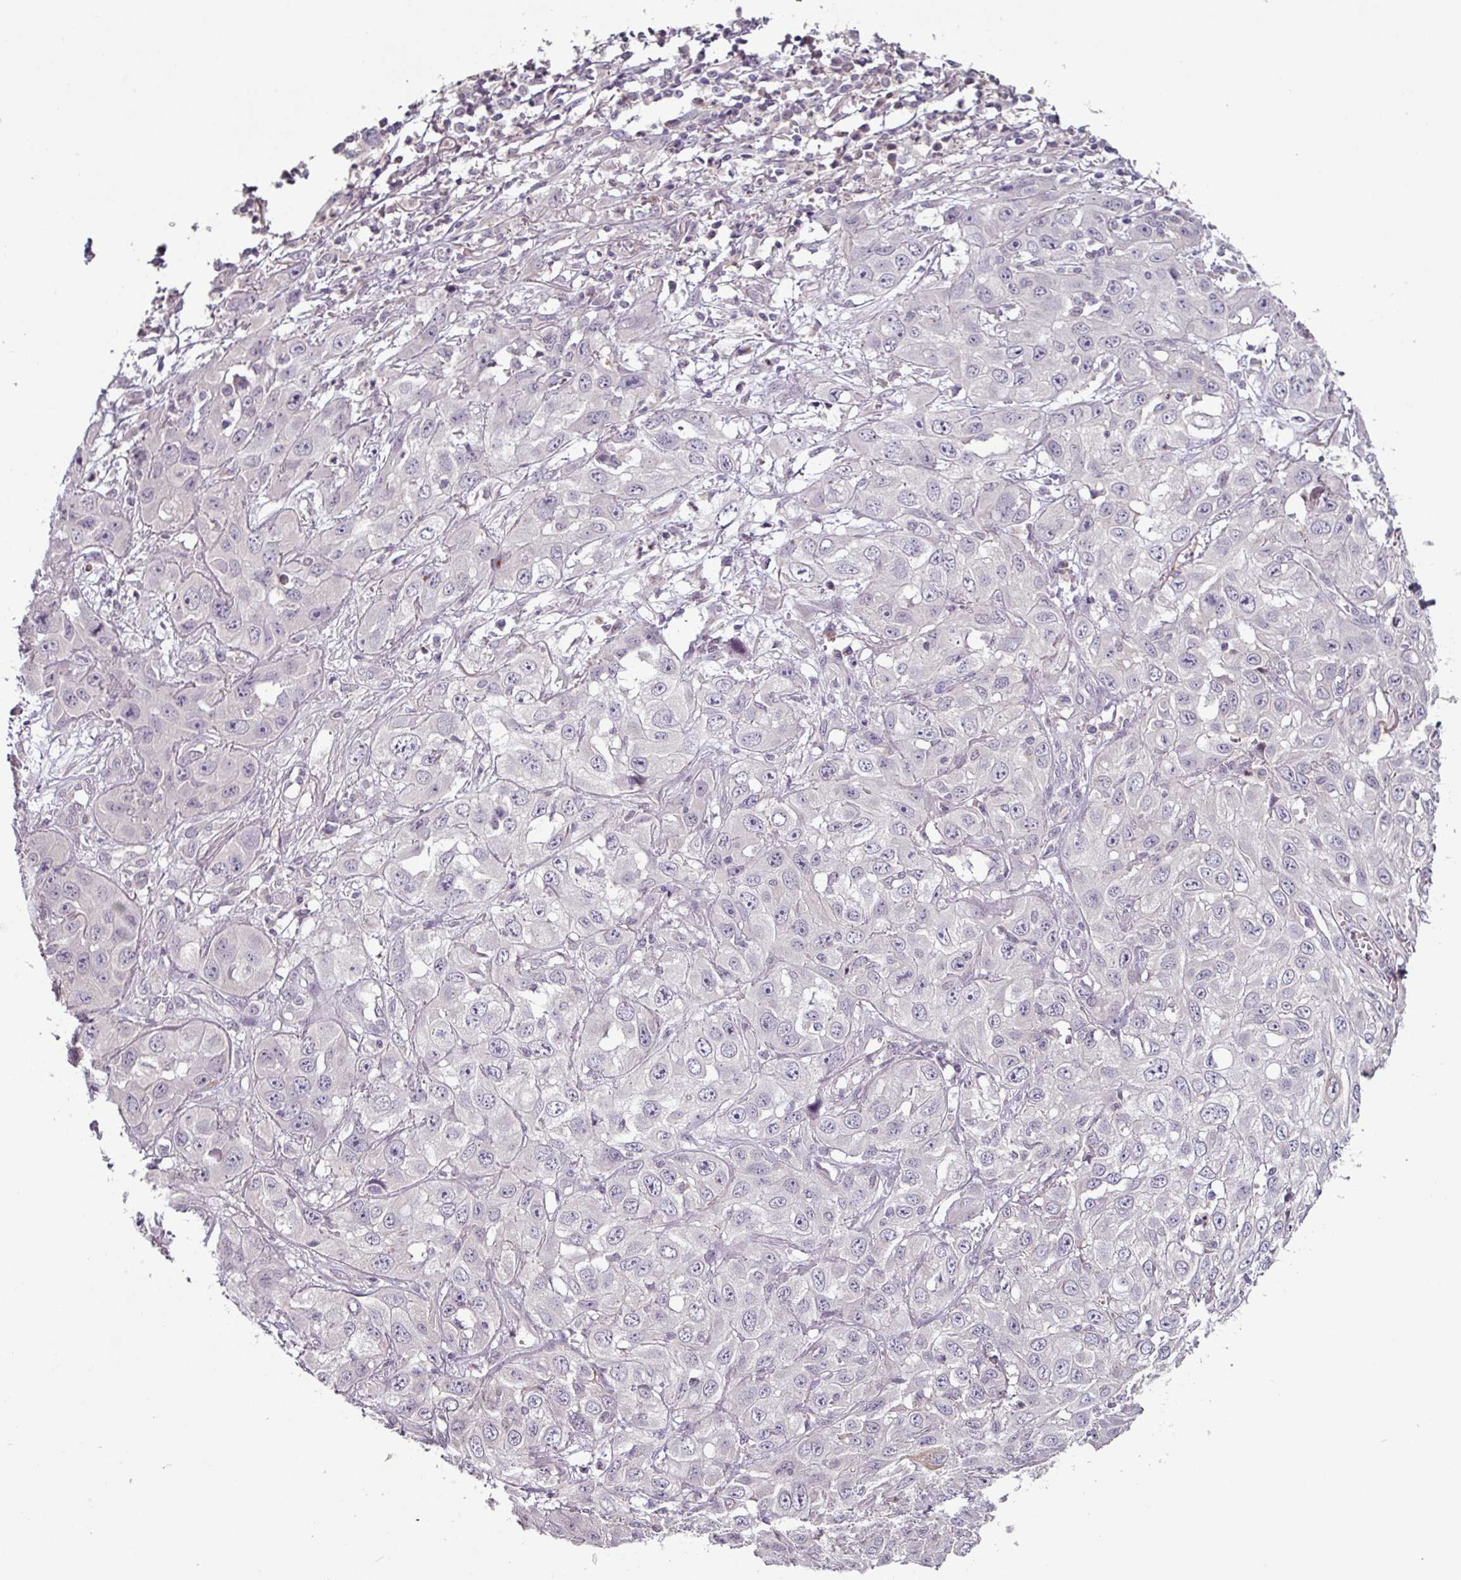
{"staining": {"intensity": "negative", "quantity": "none", "location": "none"}, "tissue": "skin cancer", "cell_type": "Tumor cells", "image_type": "cancer", "snomed": [{"axis": "morphology", "description": "Squamous cell carcinoma, NOS"}, {"axis": "topography", "description": "Skin"}, {"axis": "topography", "description": "Vulva"}], "caption": "IHC micrograph of neoplastic tissue: skin cancer (squamous cell carcinoma) stained with DAB (3,3'-diaminobenzidine) exhibits no significant protein staining in tumor cells.", "gene": "SLC5A10", "patient": {"sex": "female", "age": 71}}